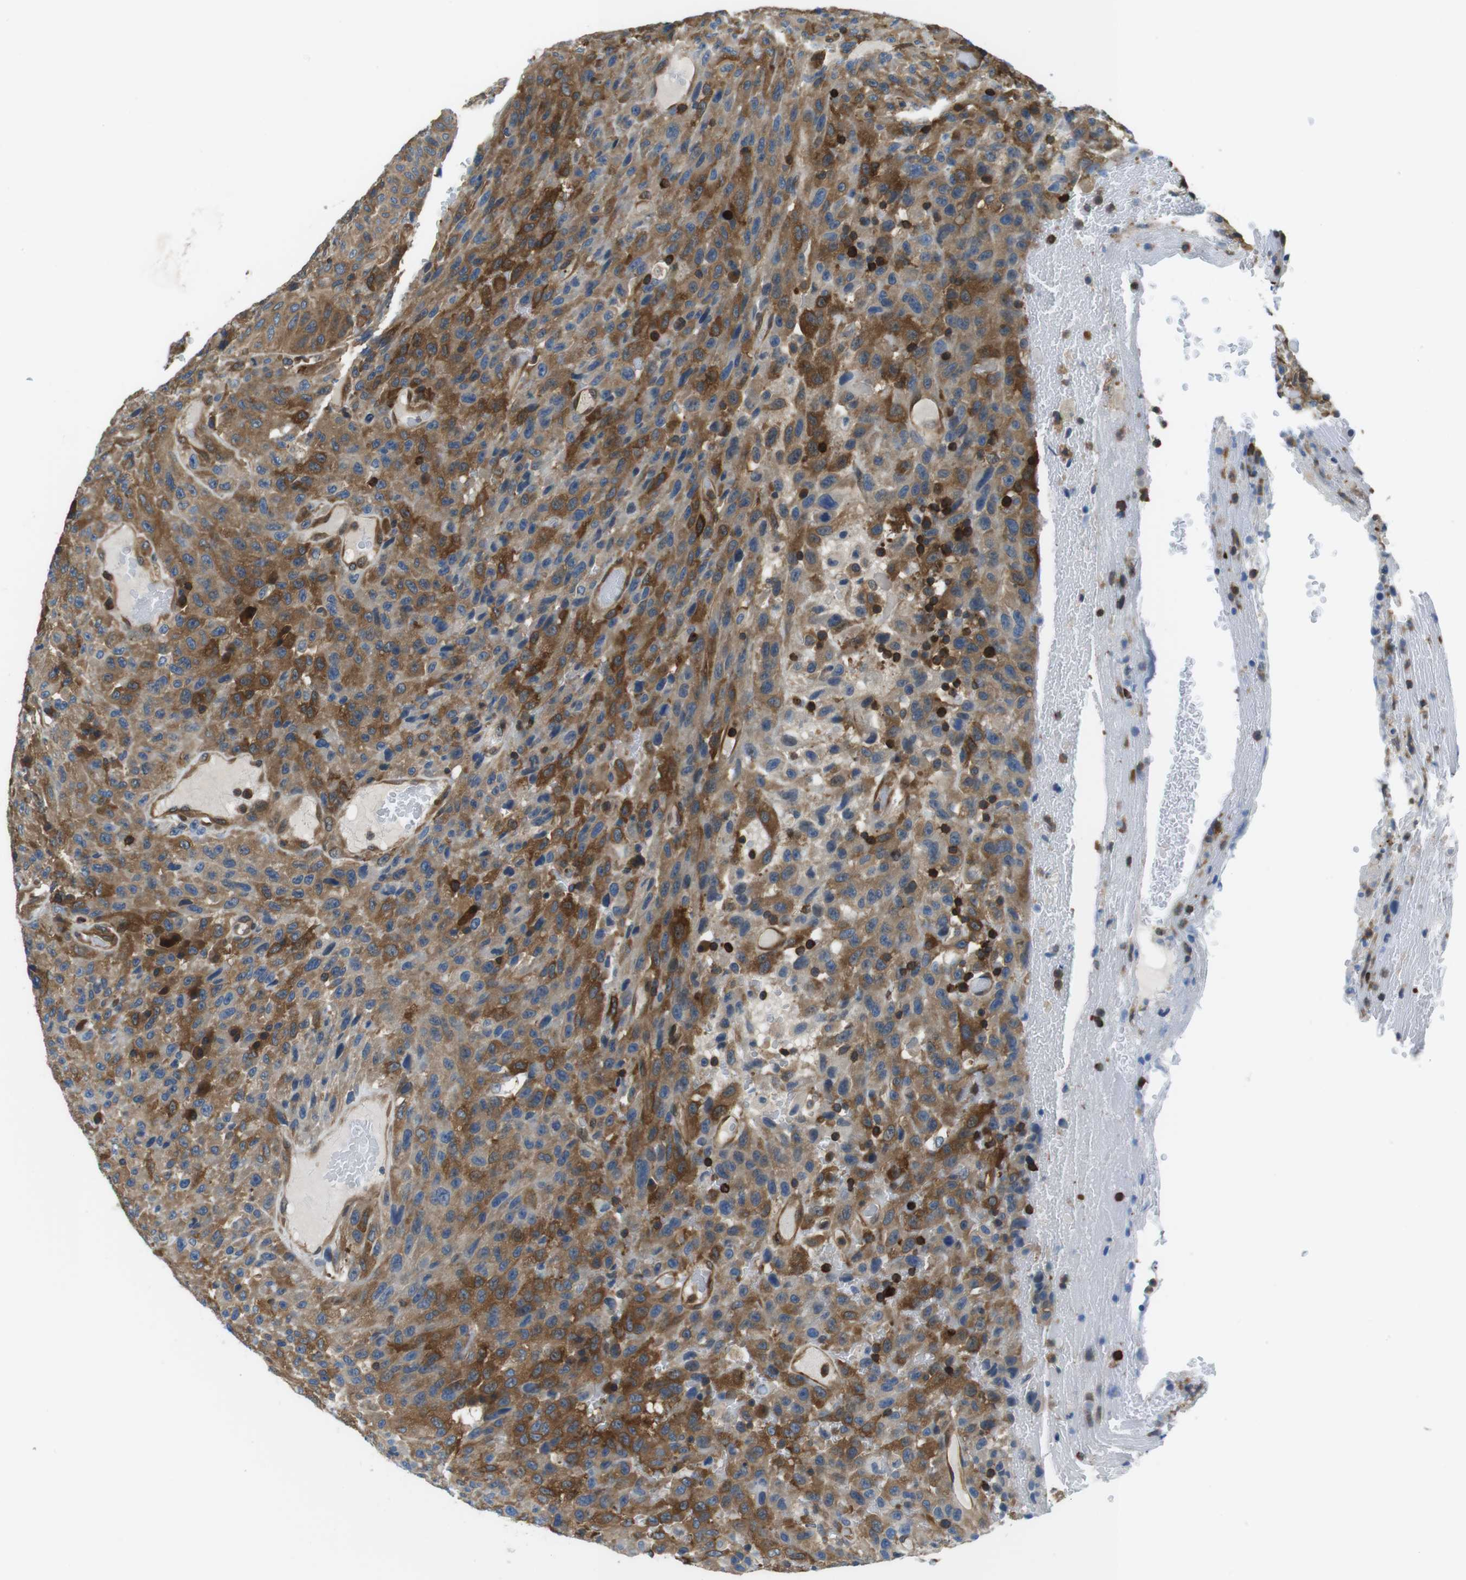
{"staining": {"intensity": "moderate", "quantity": ">75%", "location": "cytoplasmic/membranous"}, "tissue": "urothelial cancer", "cell_type": "Tumor cells", "image_type": "cancer", "snomed": [{"axis": "morphology", "description": "Urothelial carcinoma, High grade"}, {"axis": "topography", "description": "Urinary bladder"}], "caption": "The histopathology image demonstrates immunohistochemical staining of urothelial cancer. There is moderate cytoplasmic/membranous expression is seen in approximately >75% of tumor cells.", "gene": "TES", "patient": {"sex": "male", "age": 66}}